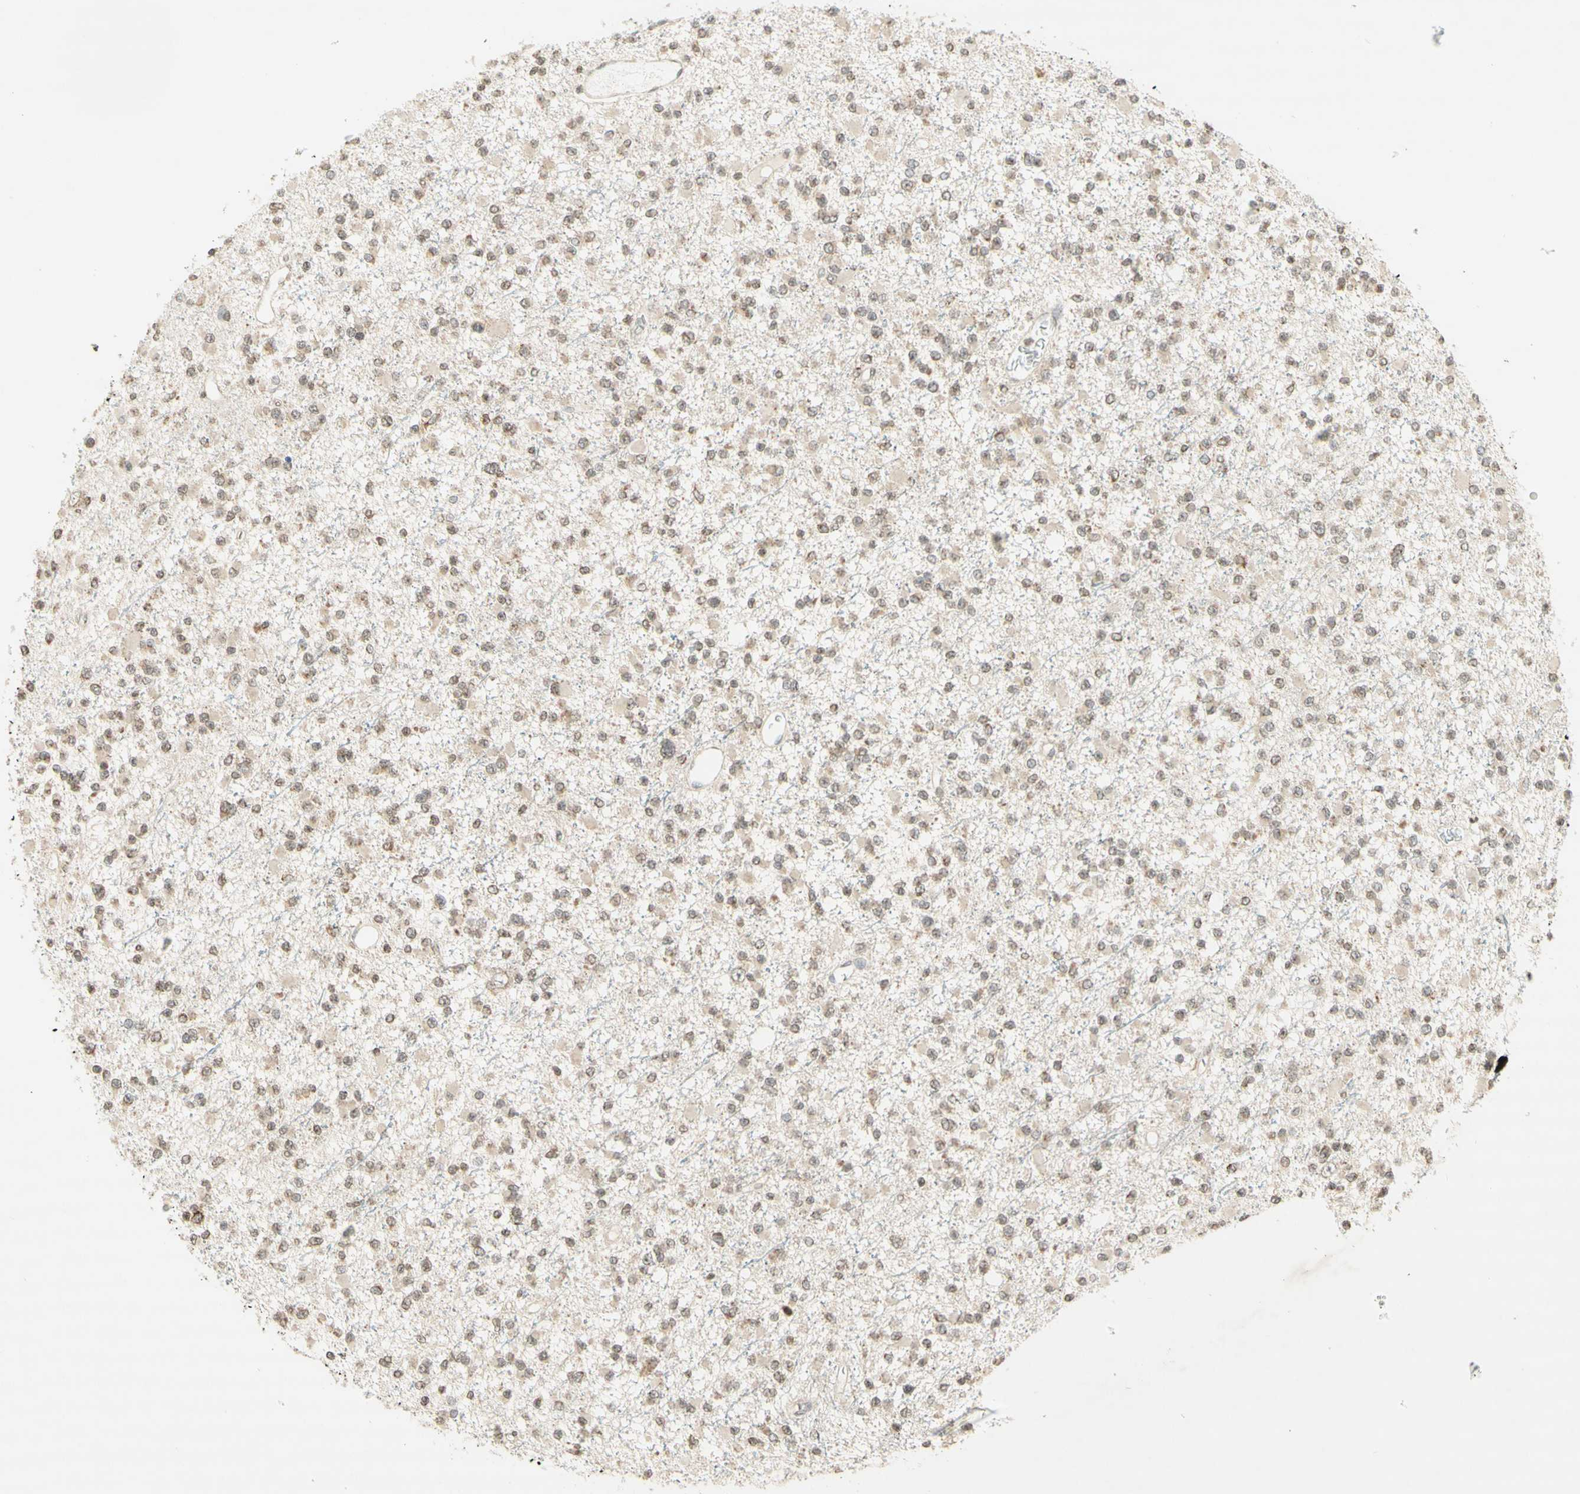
{"staining": {"intensity": "weak", "quantity": "25%-75%", "location": "cytoplasmic/membranous,nuclear"}, "tissue": "glioma", "cell_type": "Tumor cells", "image_type": "cancer", "snomed": [{"axis": "morphology", "description": "Glioma, malignant, Low grade"}, {"axis": "topography", "description": "Brain"}], "caption": "IHC of human glioma shows low levels of weak cytoplasmic/membranous and nuclear expression in about 25%-75% of tumor cells.", "gene": "CCNI", "patient": {"sex": "female", "age": 22}}